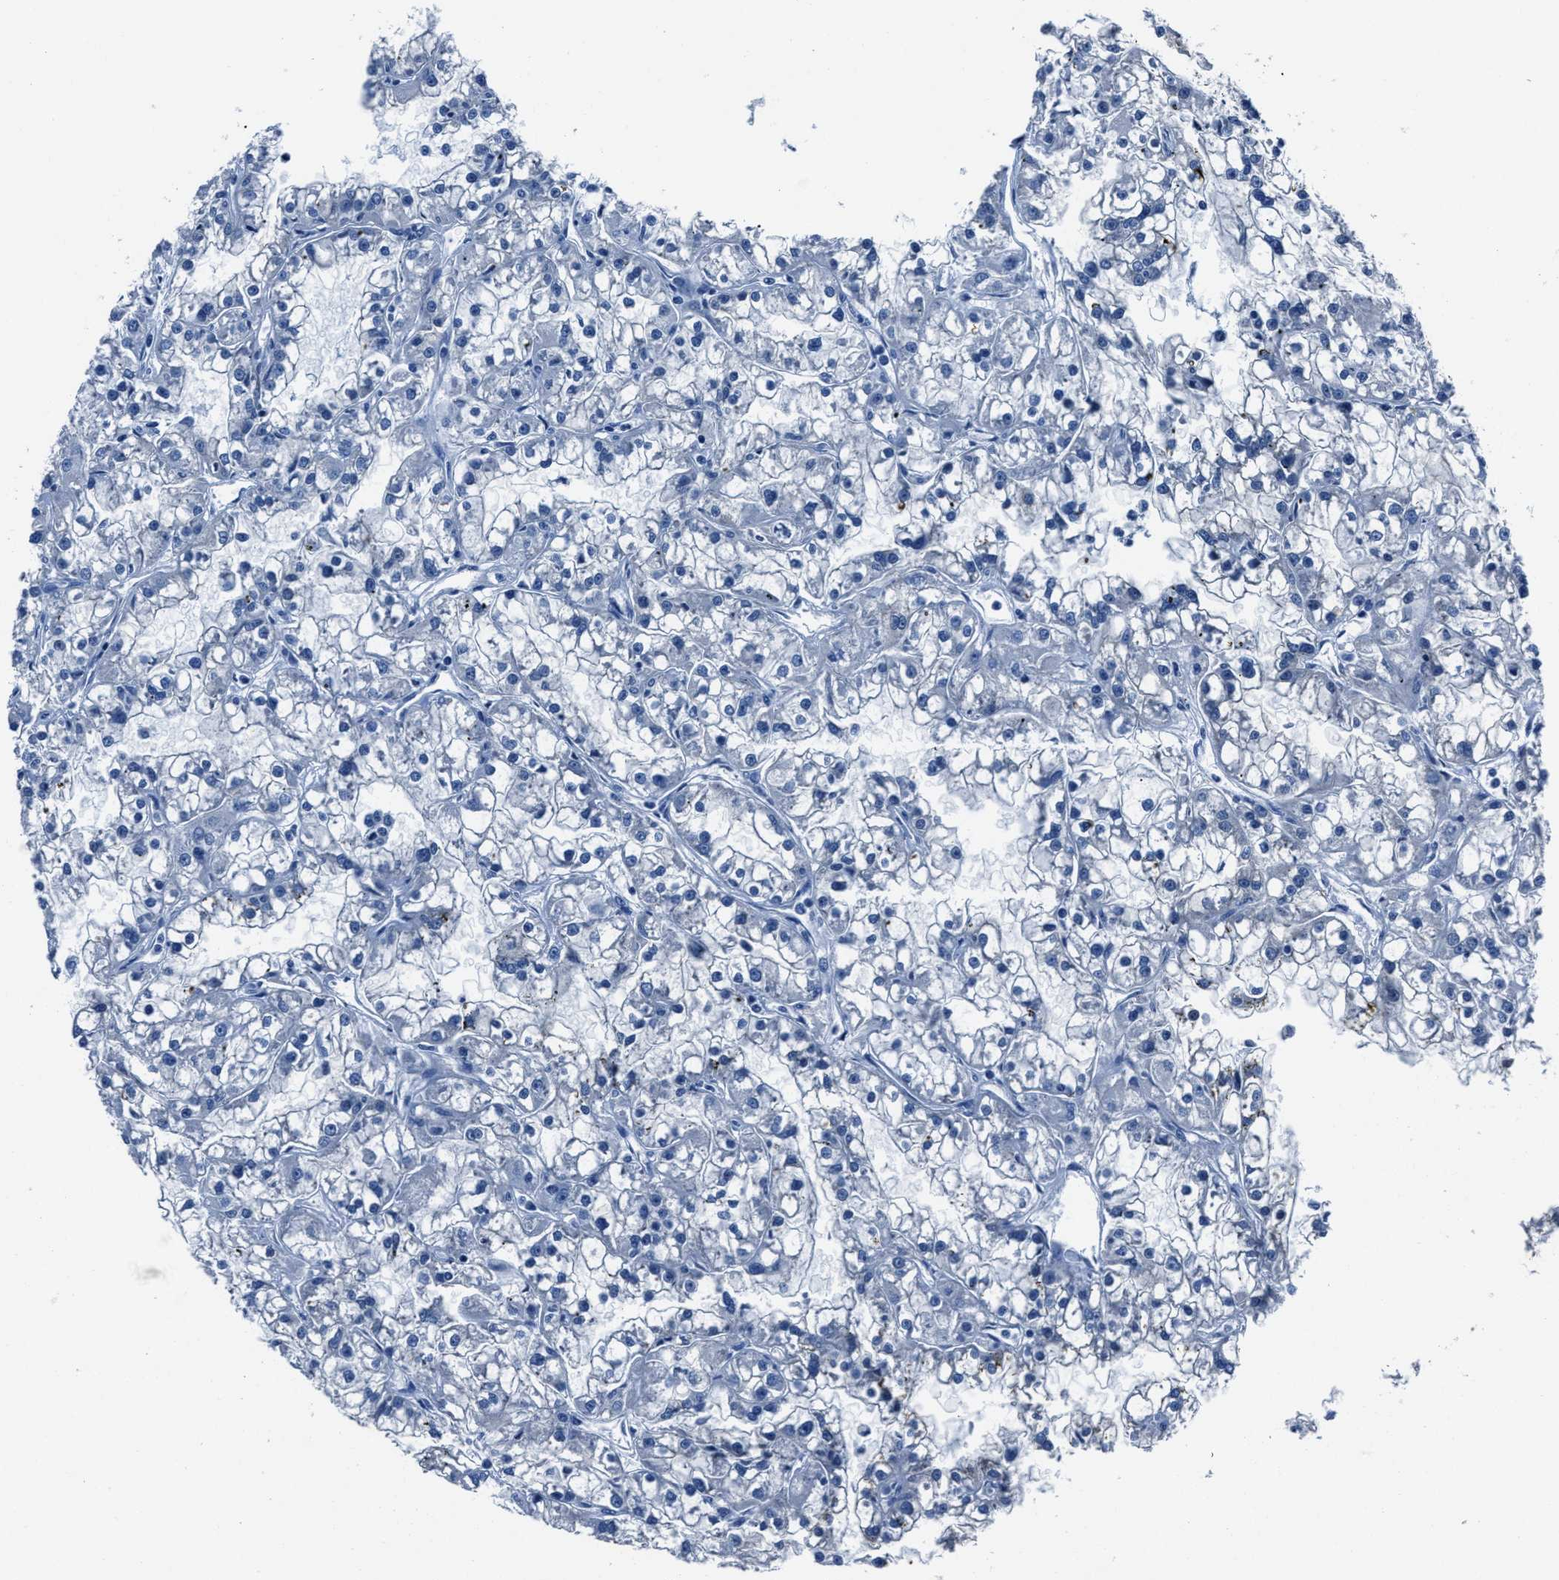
{"staining": {"intensity": "negative", "quantity": "none", "location": "none"}, "tissue": "renal cancer", "cell_type": "Tumor cells", "image_type": "cancer", "snomed": [{"axis": "morphology", "description": "Adenocarcinoma, NOS"}, {"axis": "topography", "description": "Kidney"}], "caption": "Immunohistochemistry image of renal adenocarcinoma stained for a protein (brown), which exhibits no expression in tumor cells.", "gene": "LMO7", "patient": {"sex": "female", "age": 52}}